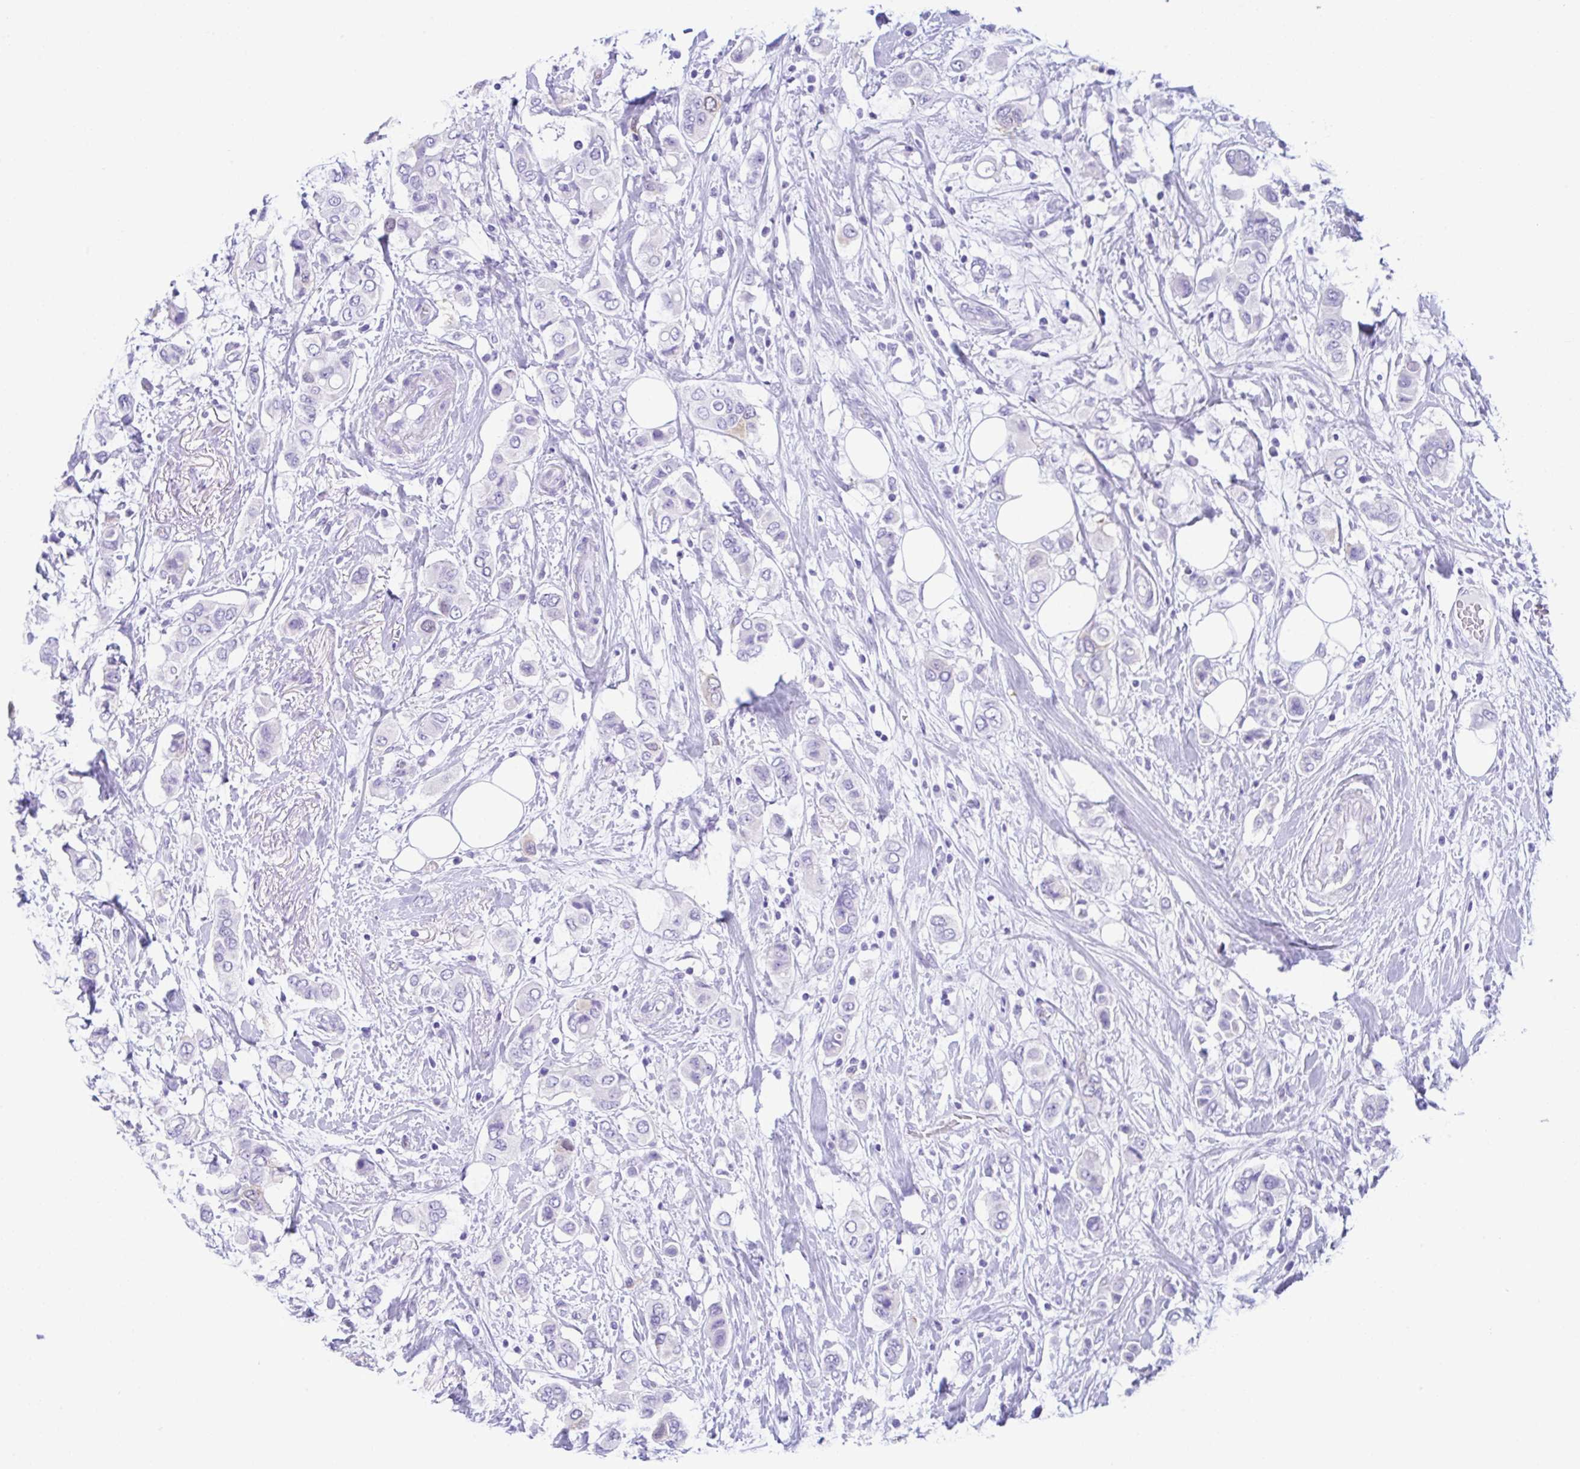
{"staining": {"intensity": "negative", "quantity": "none", "location": "none"}, "tissue": "breast cancer", "cell_type": "Tumor cells", "image_type": "cancer", "snomed": [{"axis": "morphology", "description": "Lobular carcinoma"}, {"axis": "topography", "description": "Breast"}], "caption": "Immunohistochemistry micrograph of breast cancer (lobular carcinoma) stained for a protein (brown), which demonstrates no expression in tumor cells.", "gene": "RRM2", "patient": {"sex": "female", "age": 51}}